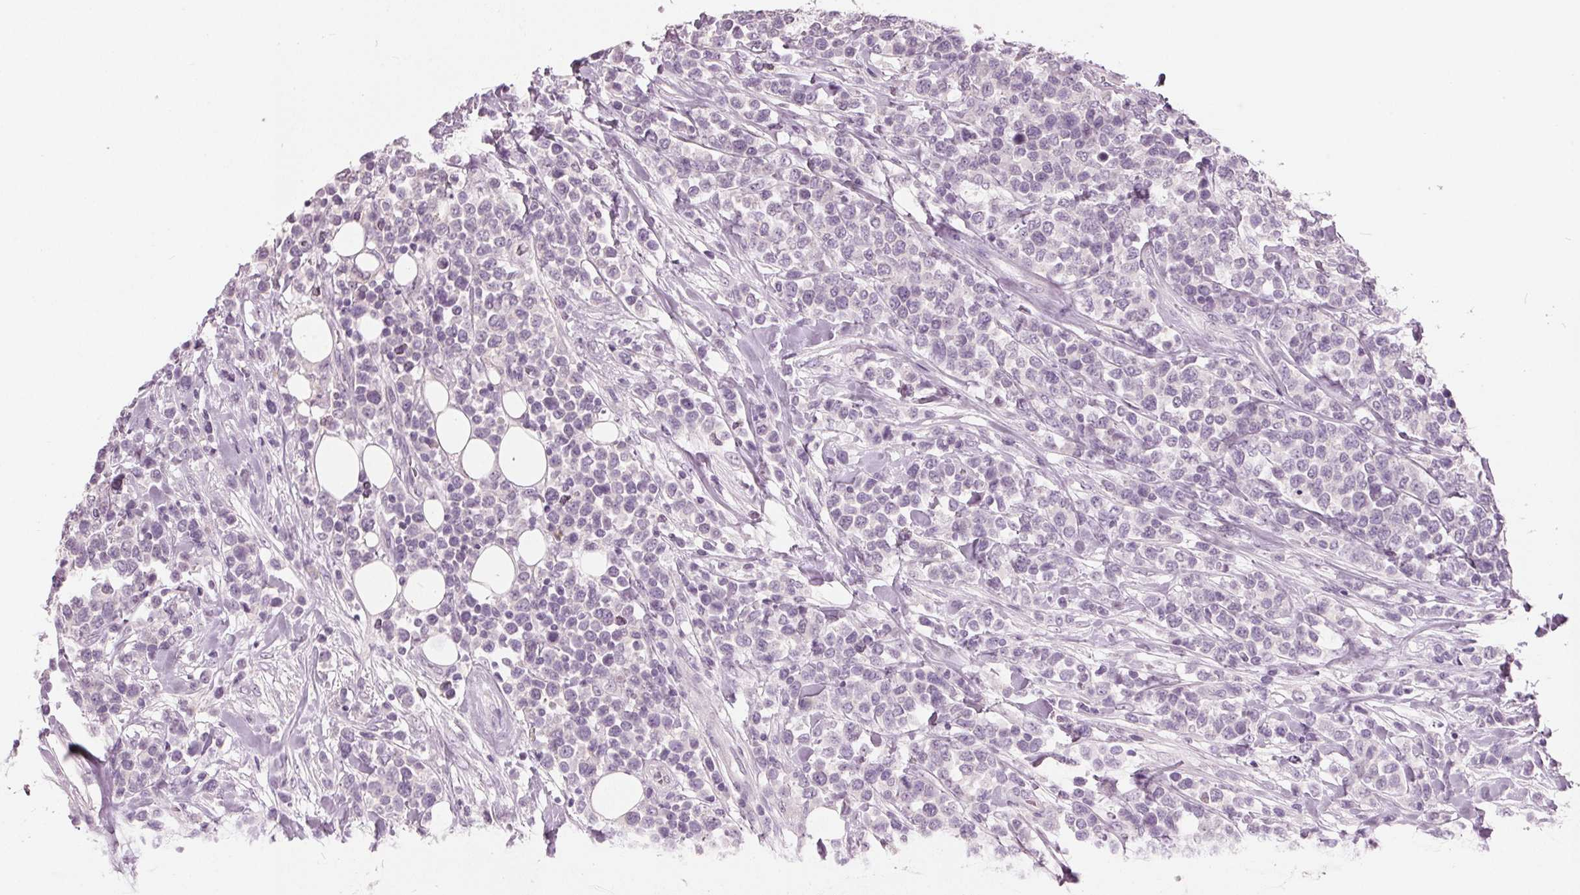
{"staining": {"intensity": "negative", "quantity": "none", "location": "none"}, "tissue": "lymphoma", "cell_type": "Tumor cells", "image_type": "cancer", "snomed": [{"axis": "morphology", "description": "Malignant lymphoma, non-Hodgkin's type, High grade"}, {"axis": "topography", "description": "Soft tissue"}], "caption": "Image shows no significant protein expression in tumor cells of malignant lymphoma, non-Hodgkin's type (high-grade). (IHC, brightfield microscopy, high magnification).", "gene": "TKFC", "patient": {"sex": "female", "age": 56}}